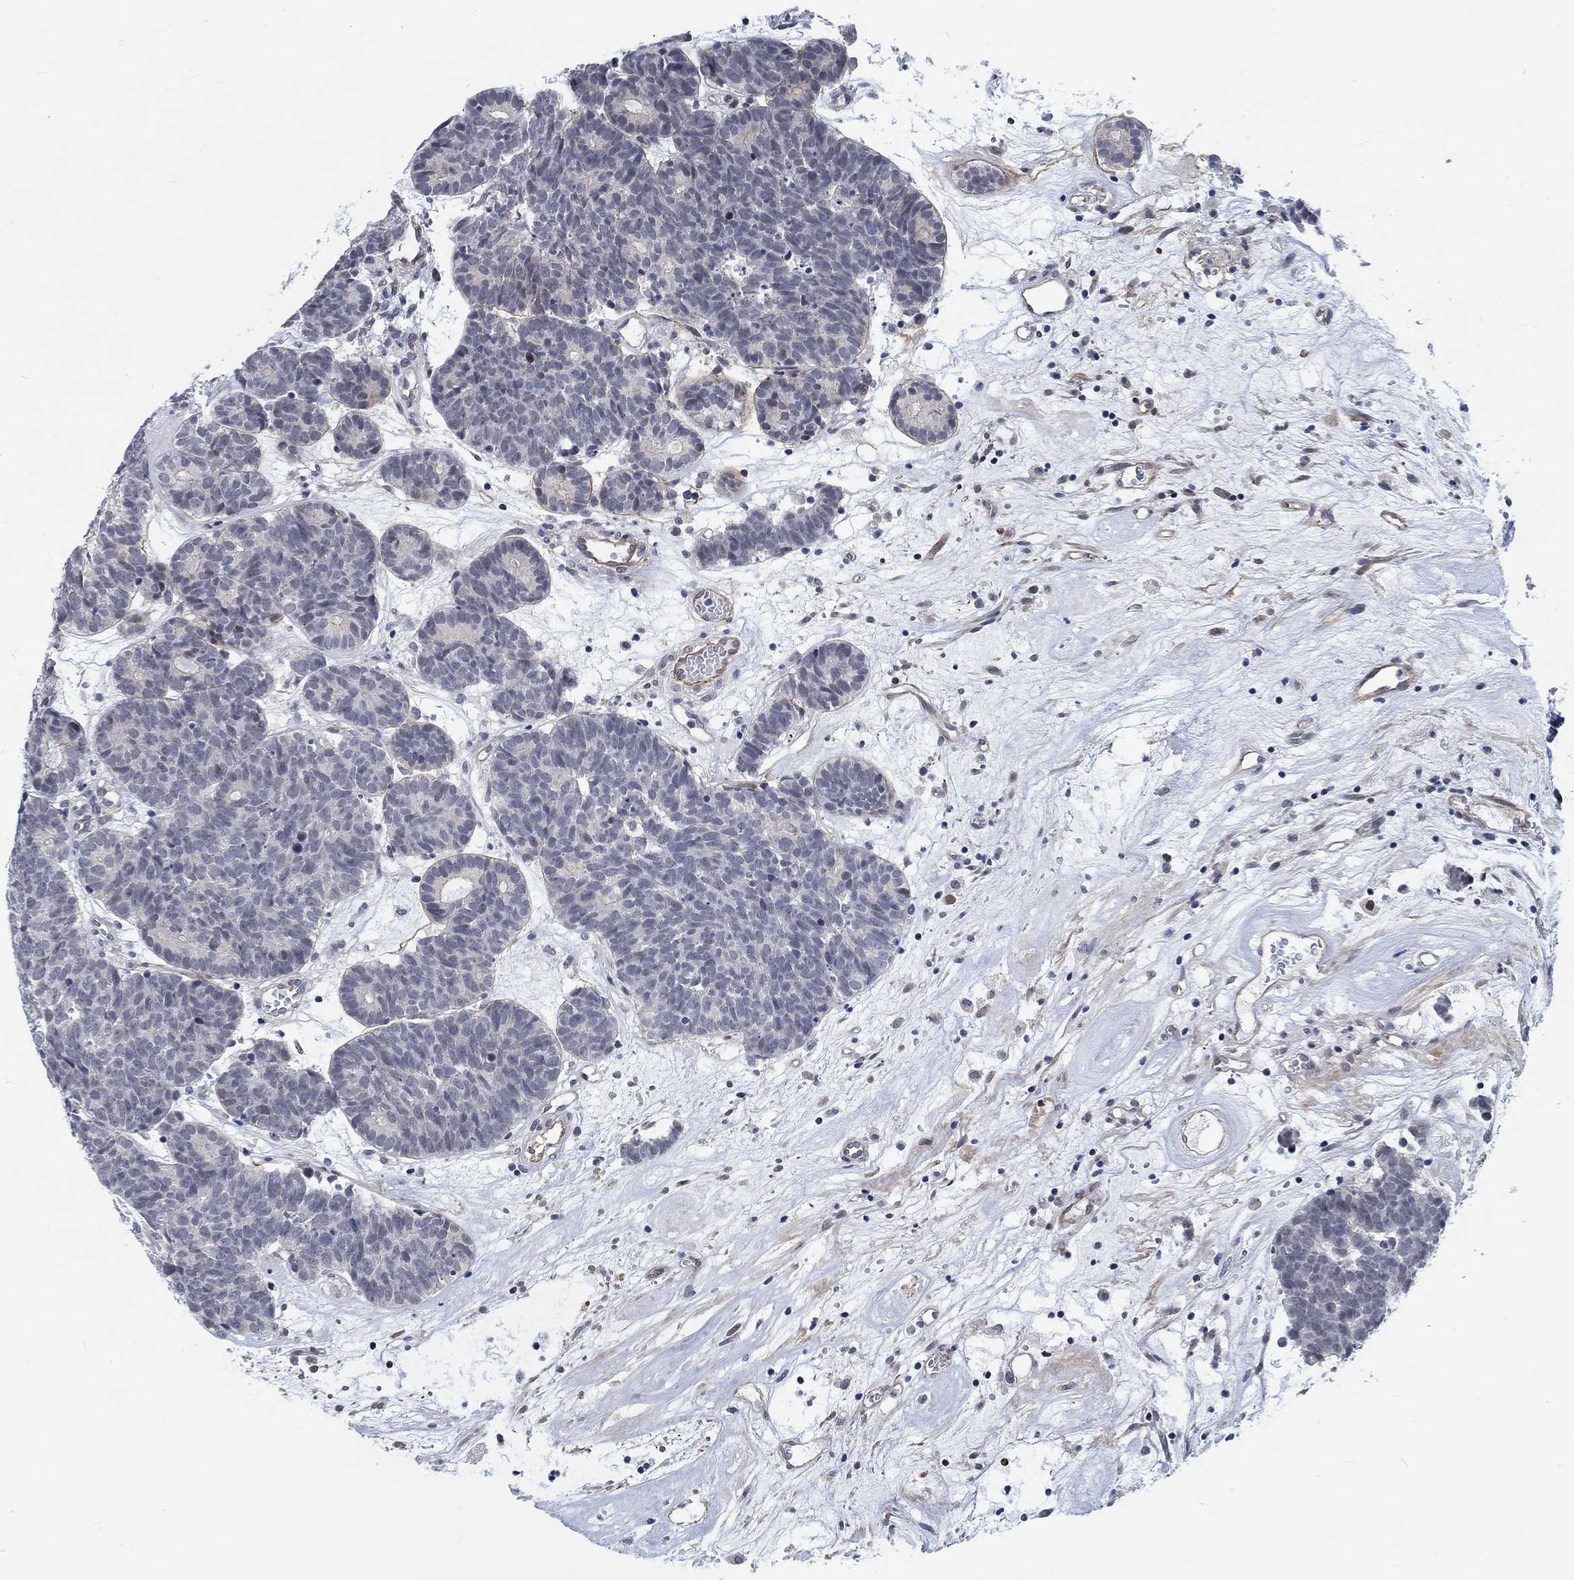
{"staining": {"intensity": "negative", "quantity": "none", "location": "none"}, "tissue": "head and neck cancer", "cell_type": "Tumor cells", "image_type": "cancer", "snomed": [{"axis": "morphology", "description": "Adenocarcinoma, NOS"}, {"axis": "topography", "description": "Head-Neck"}], "caption": "This image is of adenocarcinoma (head and neck) stained with immunohistochemistry to label a protein in brown with the nuclei are counter-stained blue. There is no staining in tumor cells. (Brightfield microscopy of DAB (3,3'-diaminobenzidine) immunohistochemistry at high magnification).", "gene": "KCNH8", "patient": {"sex": "female", "age": 81}}